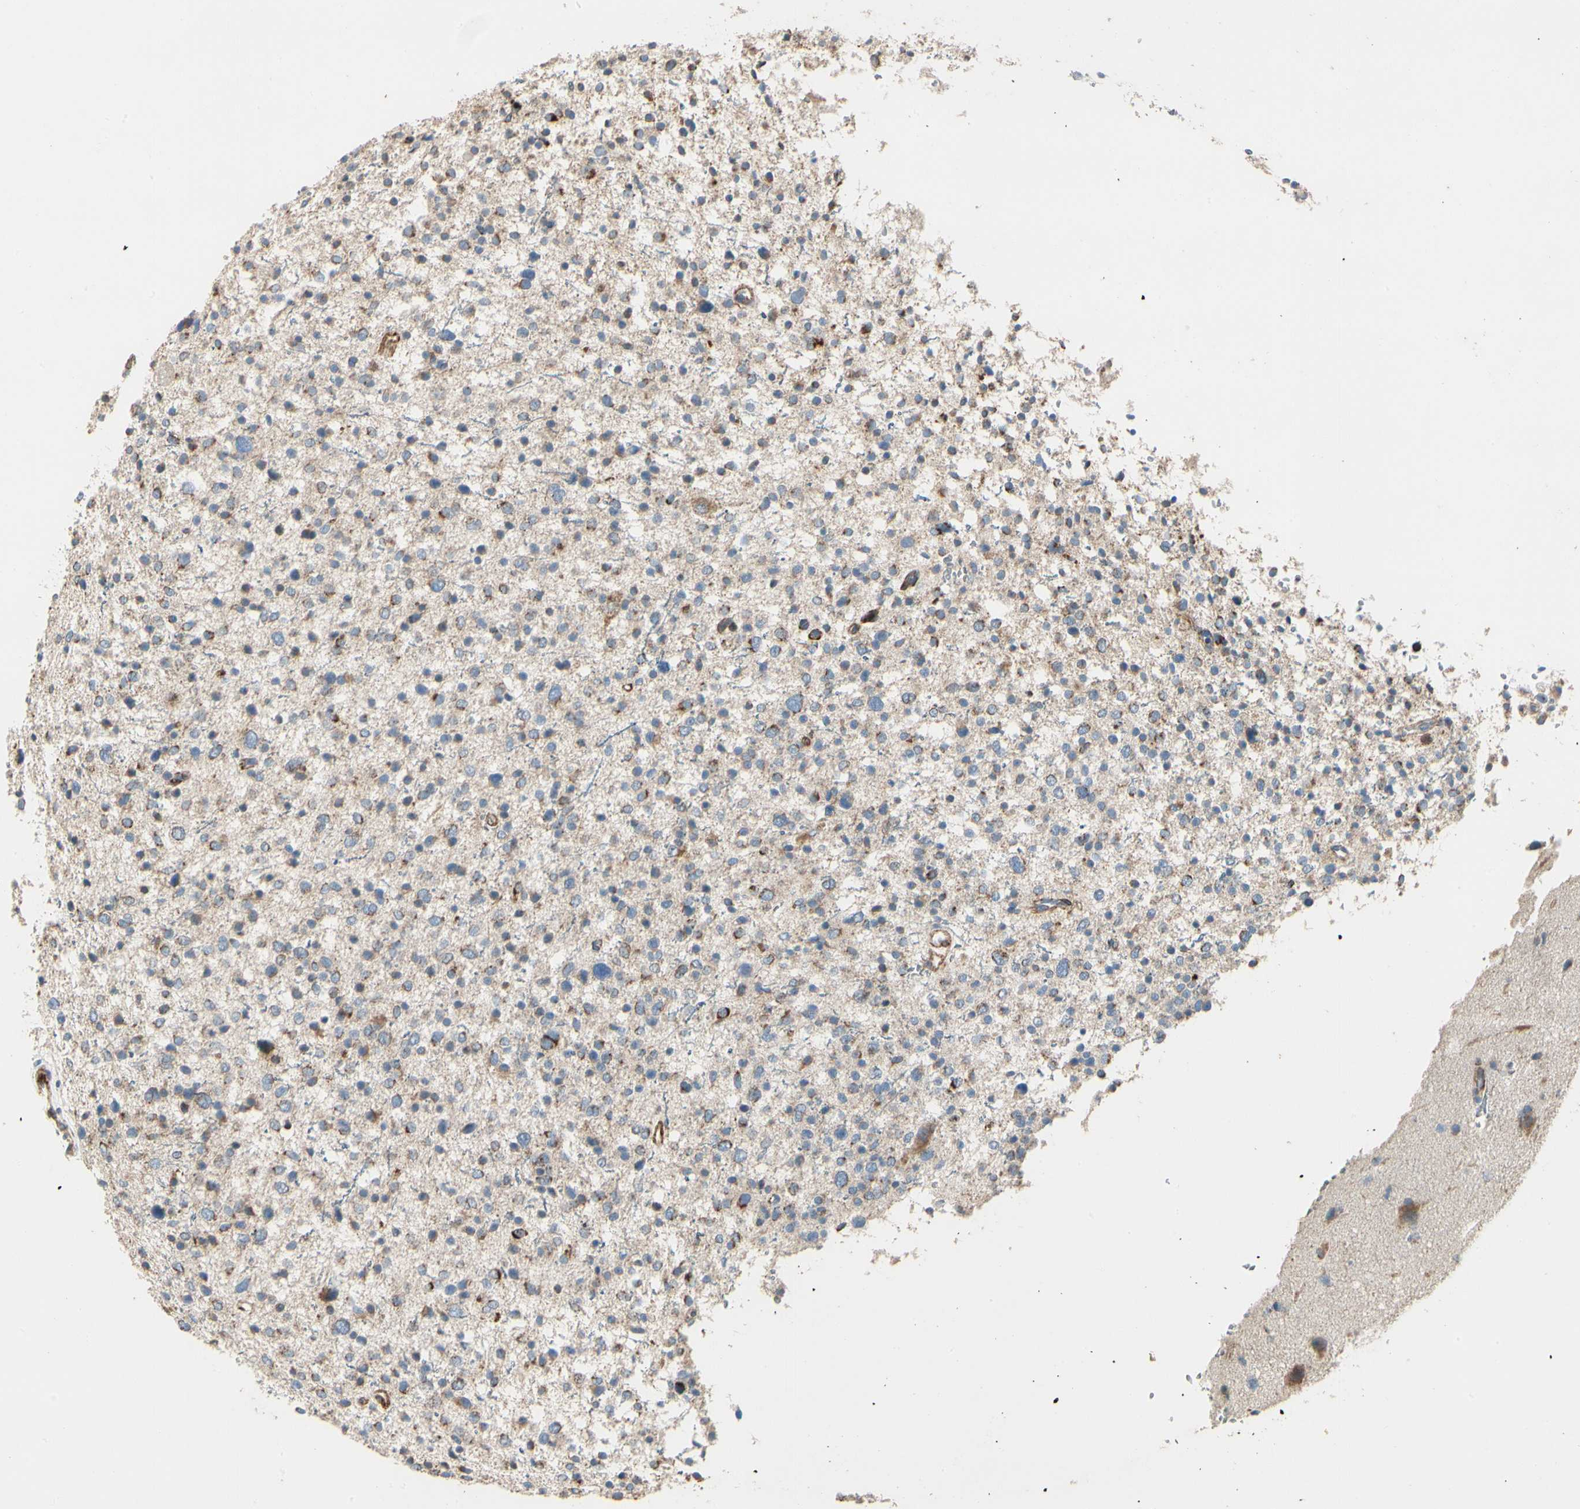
{"staining": {"intensity": "weak", "quantity": ">75%", "location": "cytoplasmic/membranous"}, "tissue": "glioma", "cell_type": "Tumor cells", "image_type": "cancer", "snomed": [{"axis": "morphology", "description": "Glioma, malignant, Low grade"}, {"axis": "topography", "description": "Brain"}], "caption": "Immunohistochemical staining of human malignant glioma (low-grade) exhibits weak cytoplasmic/membranous protein positivity in about >75% of tumor cells. (DAB (3,3'-diaminobenzidine) = brown stain, brightfield microscopy at high magnification).", "gene": "MRPL9", "patient": {"sex": "female", "age": 37}}